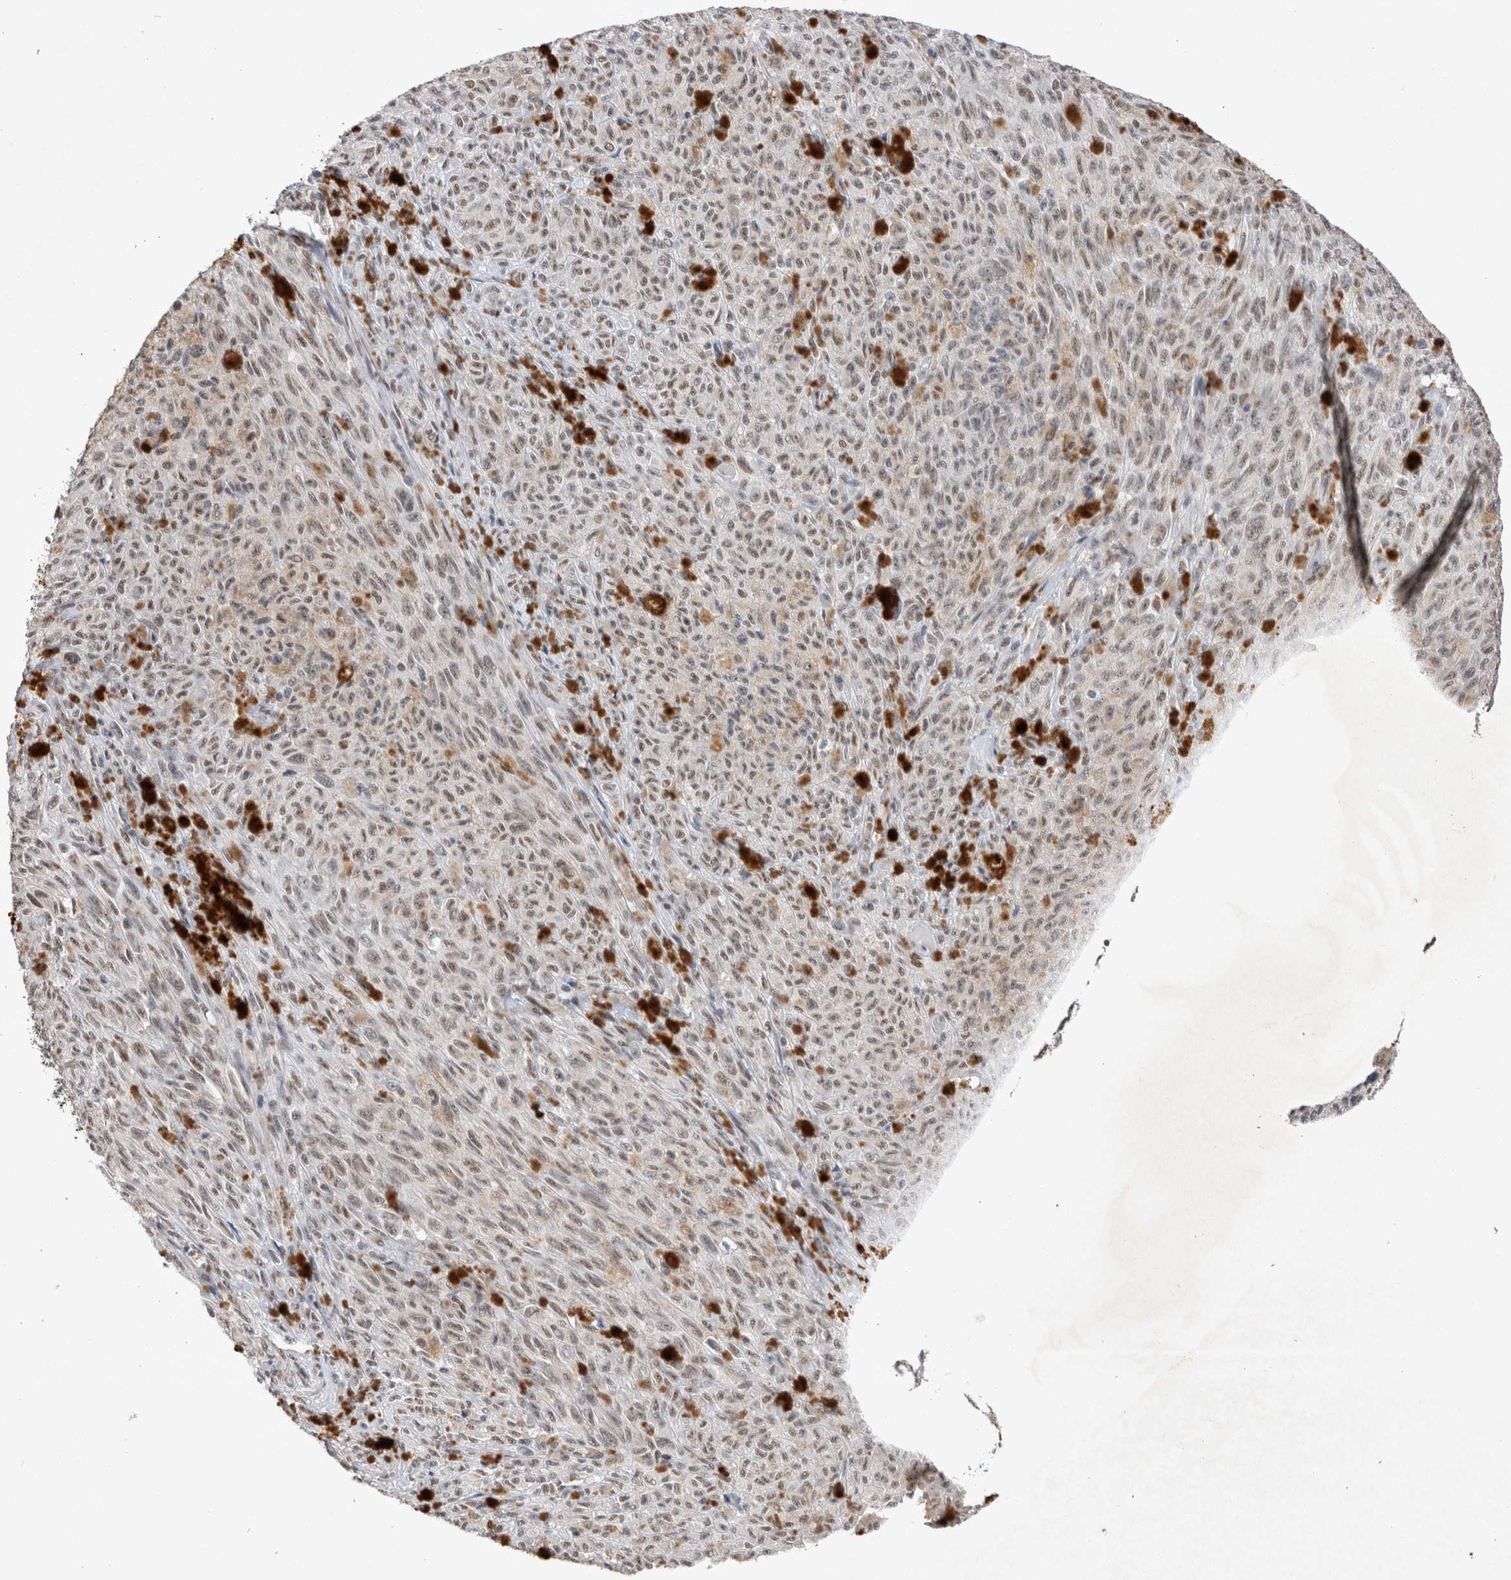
{"staining": {"intensity": "weak", "quantity": "25%-75%", "location": "nuclear"}, "tissue": "melanoma", "cell_type": "Tumor cells", "image_type": "cancer", "snomed": [{"axis": "morphology", "description": "Malignant melanoma, NOS"}, {"axis": "topography", "description": "Skin"}], "caption": "Immunohistochemistry histopathology image of neoplastic tissue: melanoma stained using immunohistochemistry (IHC) demonstrates low levels of weak protein expression localized specifically in the nuclear of tumor cells, appearing as a nuclear brown color.", "gene": "RBM6", "patient": {"sex": "female", "age": 82}}